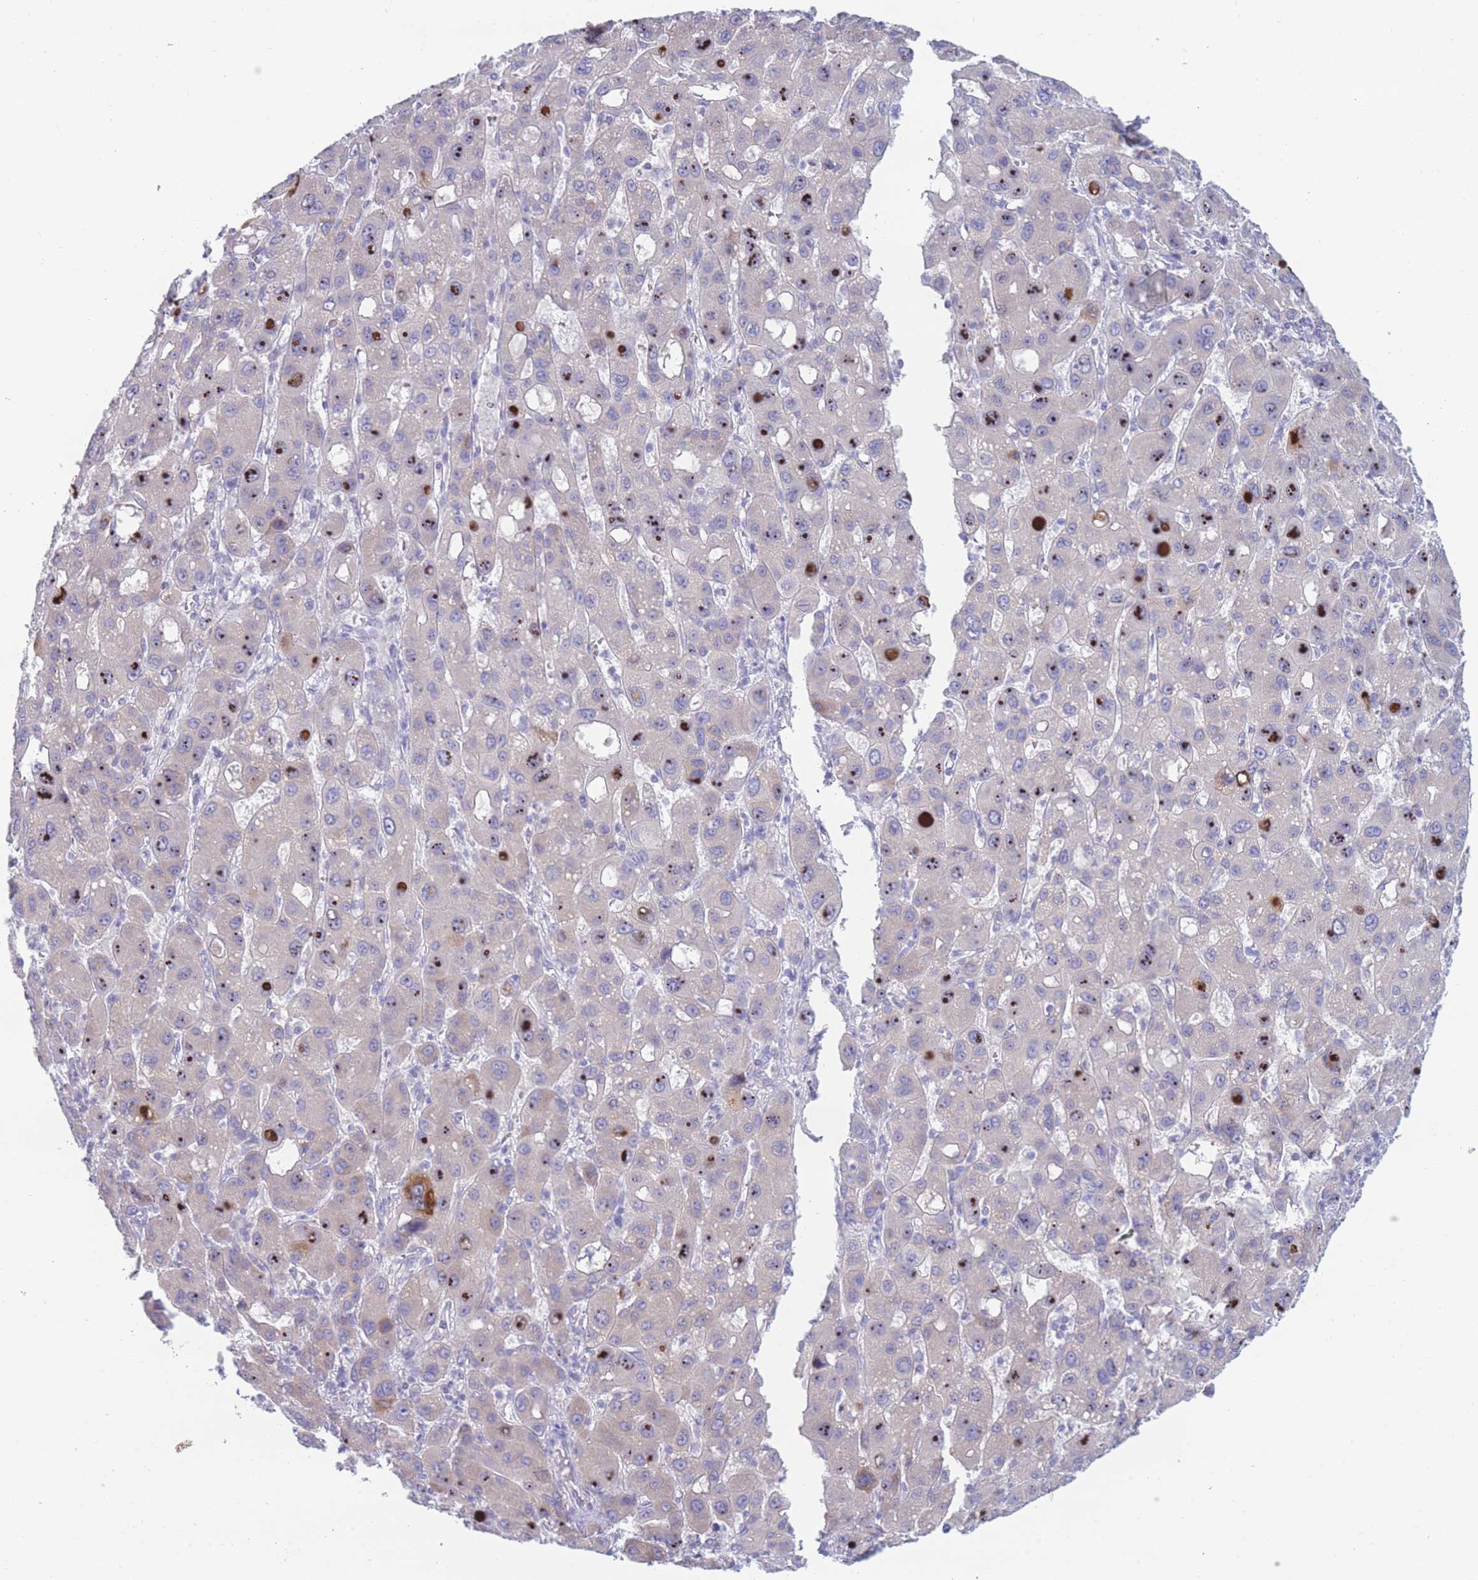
{"staining": {"intensity": "strong", "quantity": "<25%", "location": "cytoplasmic/membranous"}, "tissue": "liver cancer", "cell_type": "Tumor cells", "image_type": "cancer", "snomed": [{"axis": "morphology", "description": "Carcinoma, Hepatocellular, NOS"}, {"axis": "topography", "description": "Liver"}], "caption": "A photomicrograph of human liver cancer stained for a protein displays strong cytoplasmic/membranous brown staining in tumor cells. The protein of interest is shown in brown color, while the nuclei are stained blue.", "gene": "XKR8", "patient": {"sex": "male", "age": 55}}